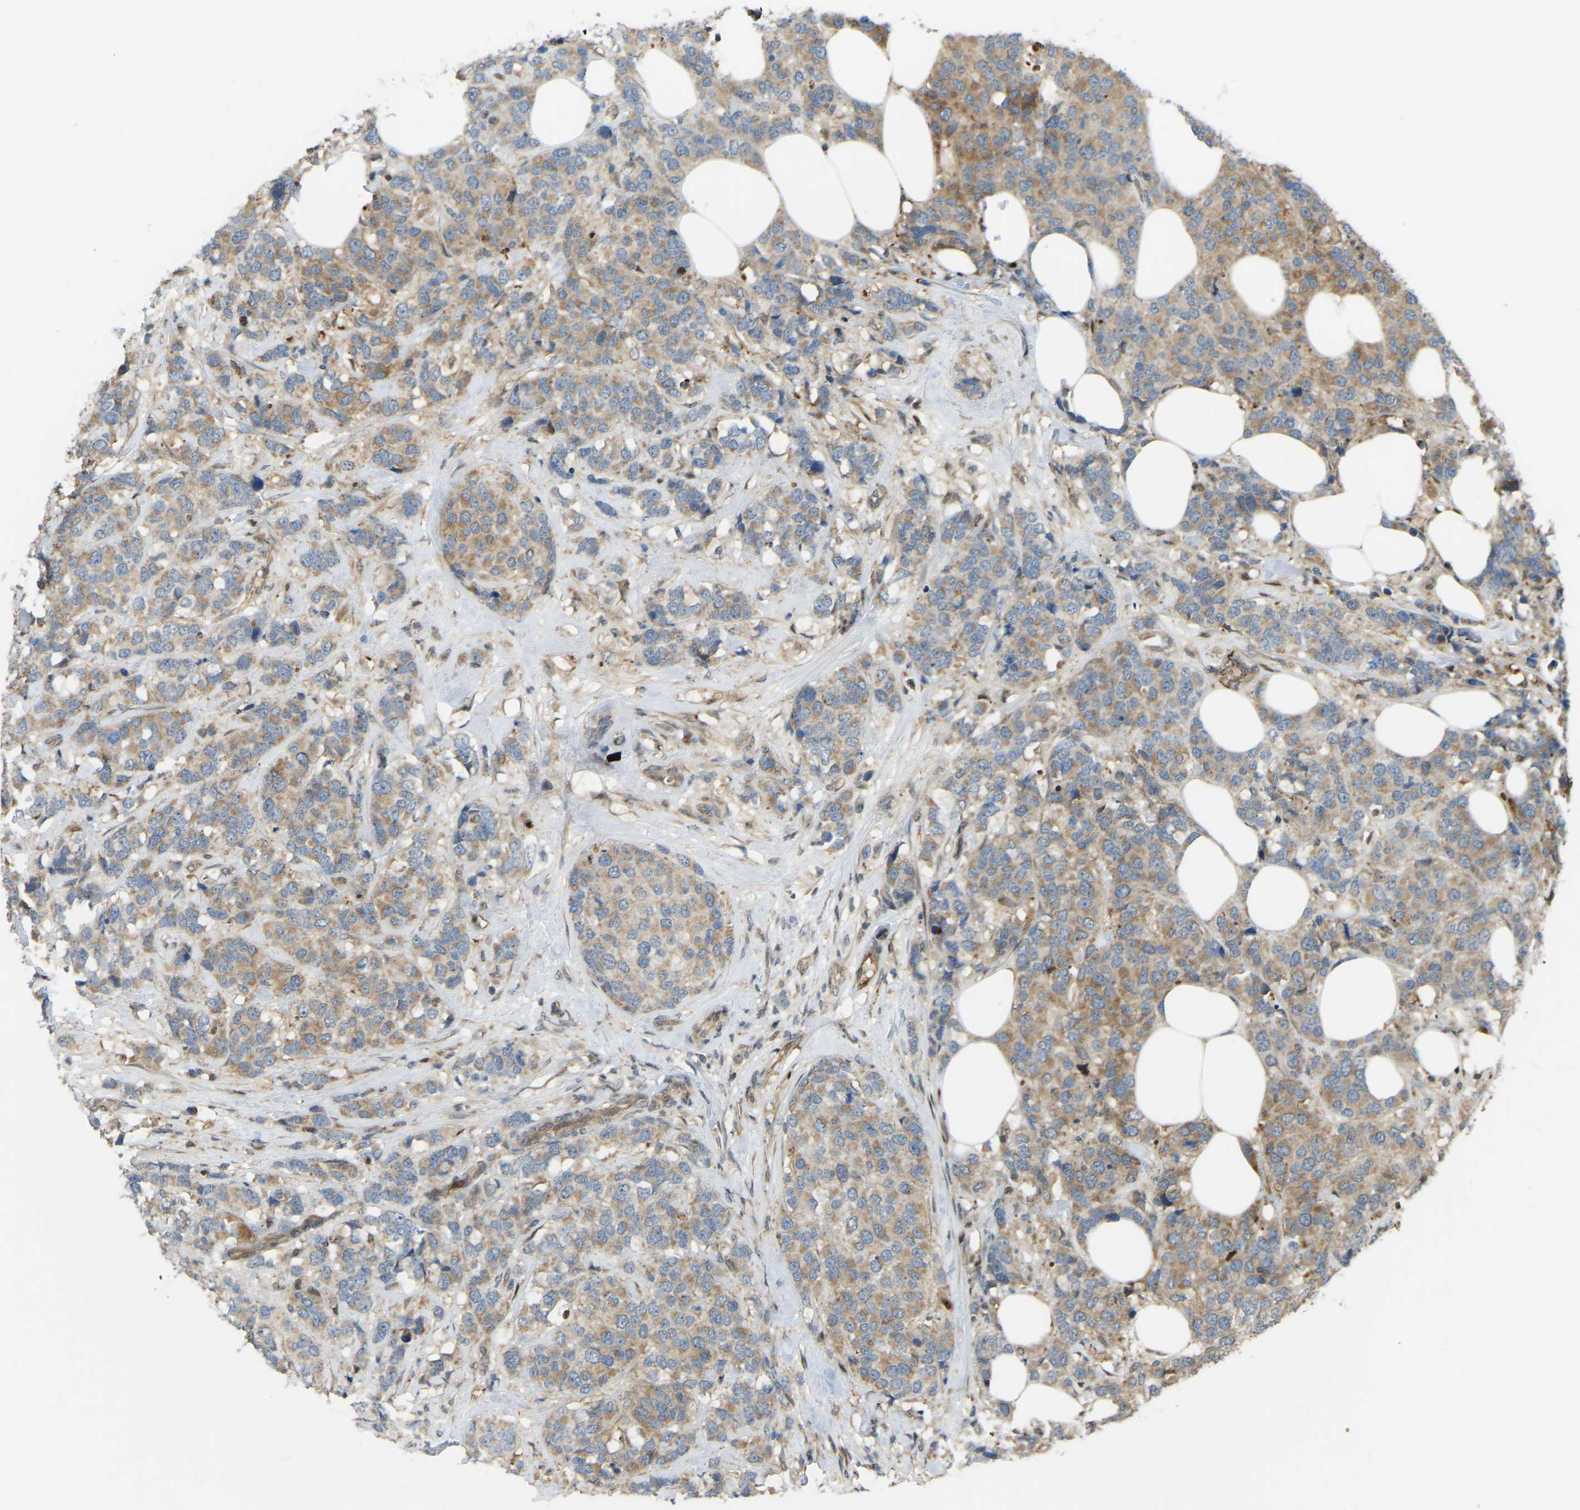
{"staining": {"intensity": "moderate", "quantity": ">75%", "location": "cytoplasmic/membranous"}, "tissue": "breast cancer", "cell_type": "Tumor cells", "image_type": "cancer", "snomed": [{"axis": "morphology", "description": "Lobular carcinoma"}, {"axis": "topography", "description": "Breast"}], "caption": "DAB immunohistochemical staining of human breast cancer exhibits moderate cytoplasmic/membranous protein positivity in about >75% of tumor cells.", "gene": "C21orf91", "patient": {"sex": "female", "age": 59}}